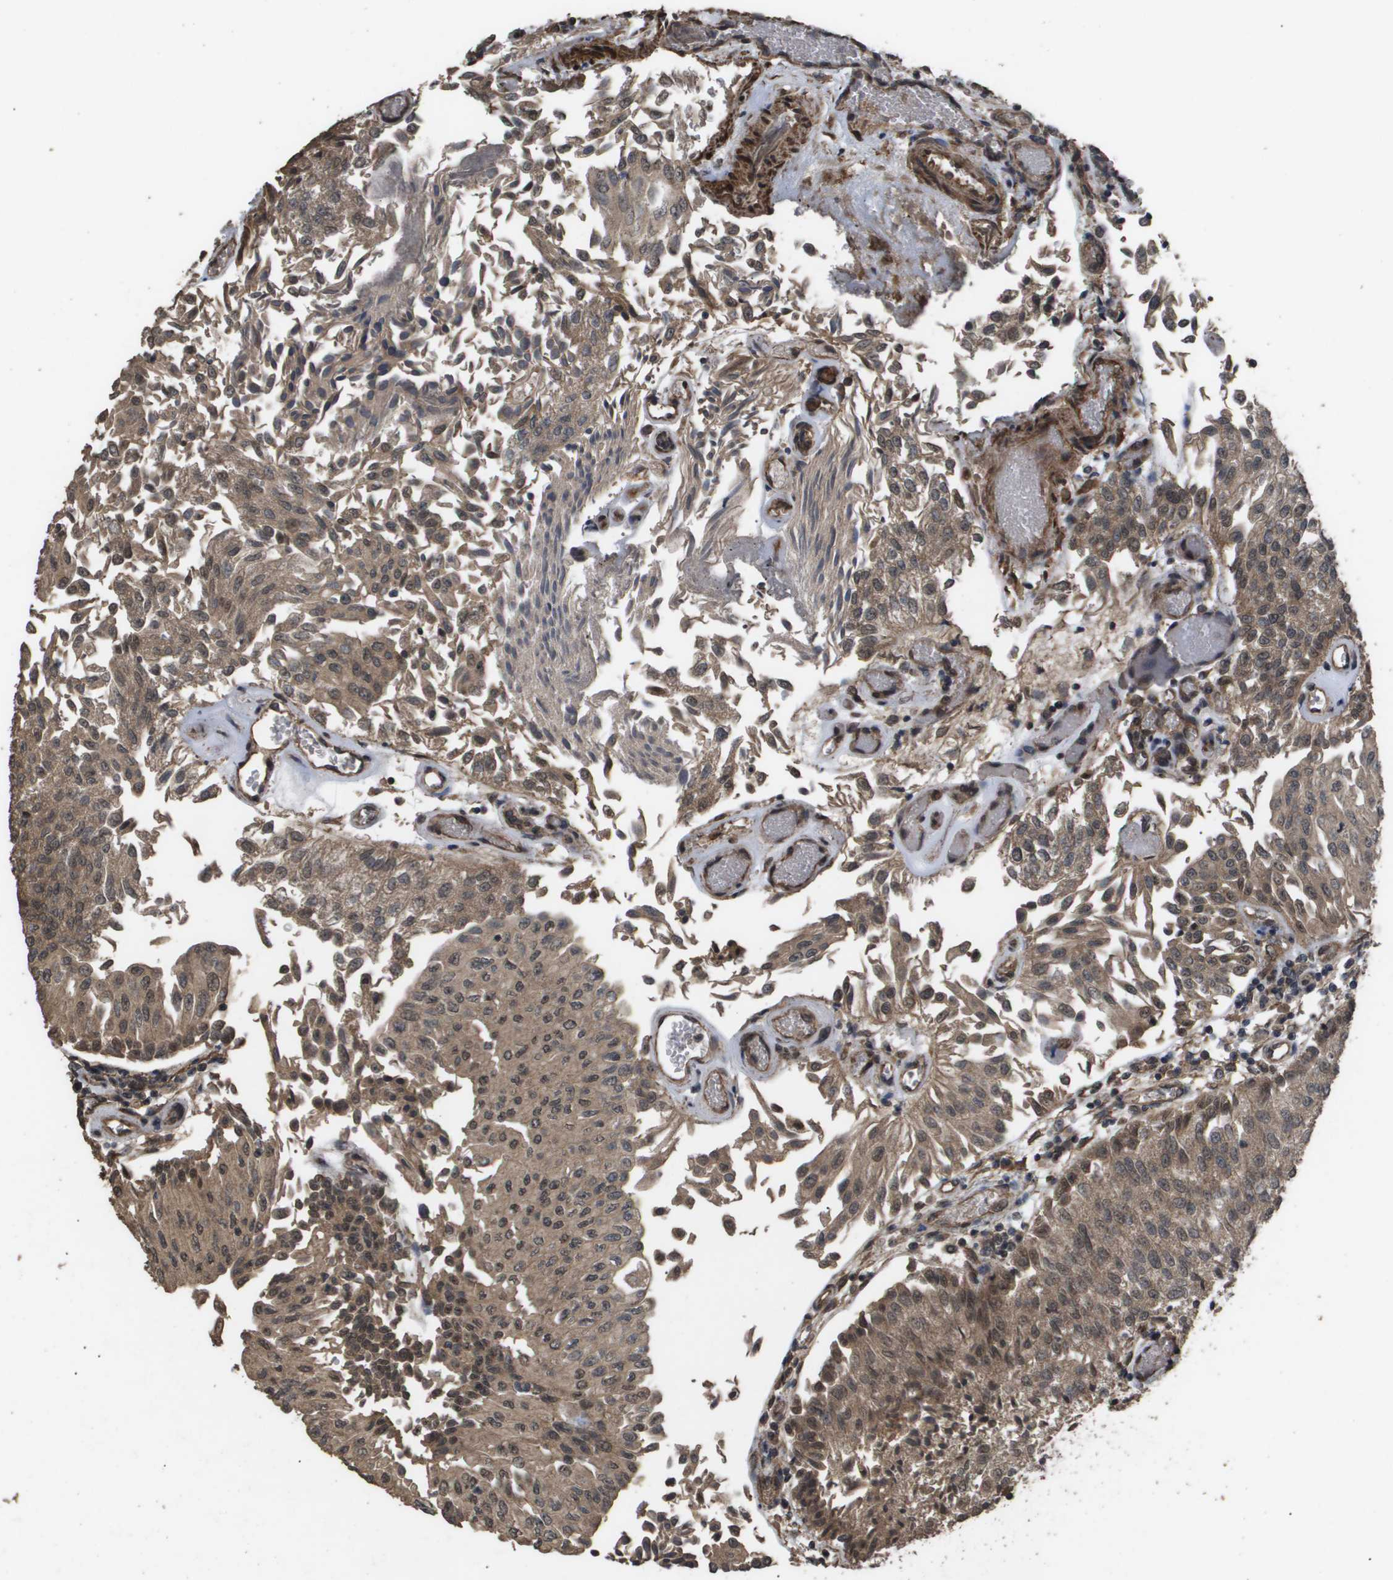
{"staining": {"intensity": "moderate", "quantity": ">75%", "location": "cytoplasmic/membranous,nuclear"}, "tissue": "urothelial cancer", "cell_type": "Tumor cells", "image_type": "cancer", "snomed": [{"axis": "morphology", "description": "Urothelial carcinoma, Low grade"}, {"axis": "topography", "description": "Urinary bladder"}], "caption": "DAB immunohistochemical staining of low-grade urothelial carcinoma exhibits moderate cytoplasmic/membranous and nuclear protein positivity in about >75% of tumor cells.", "gene": "CUL5", "patient": {"sex": "male", "age": 86}}